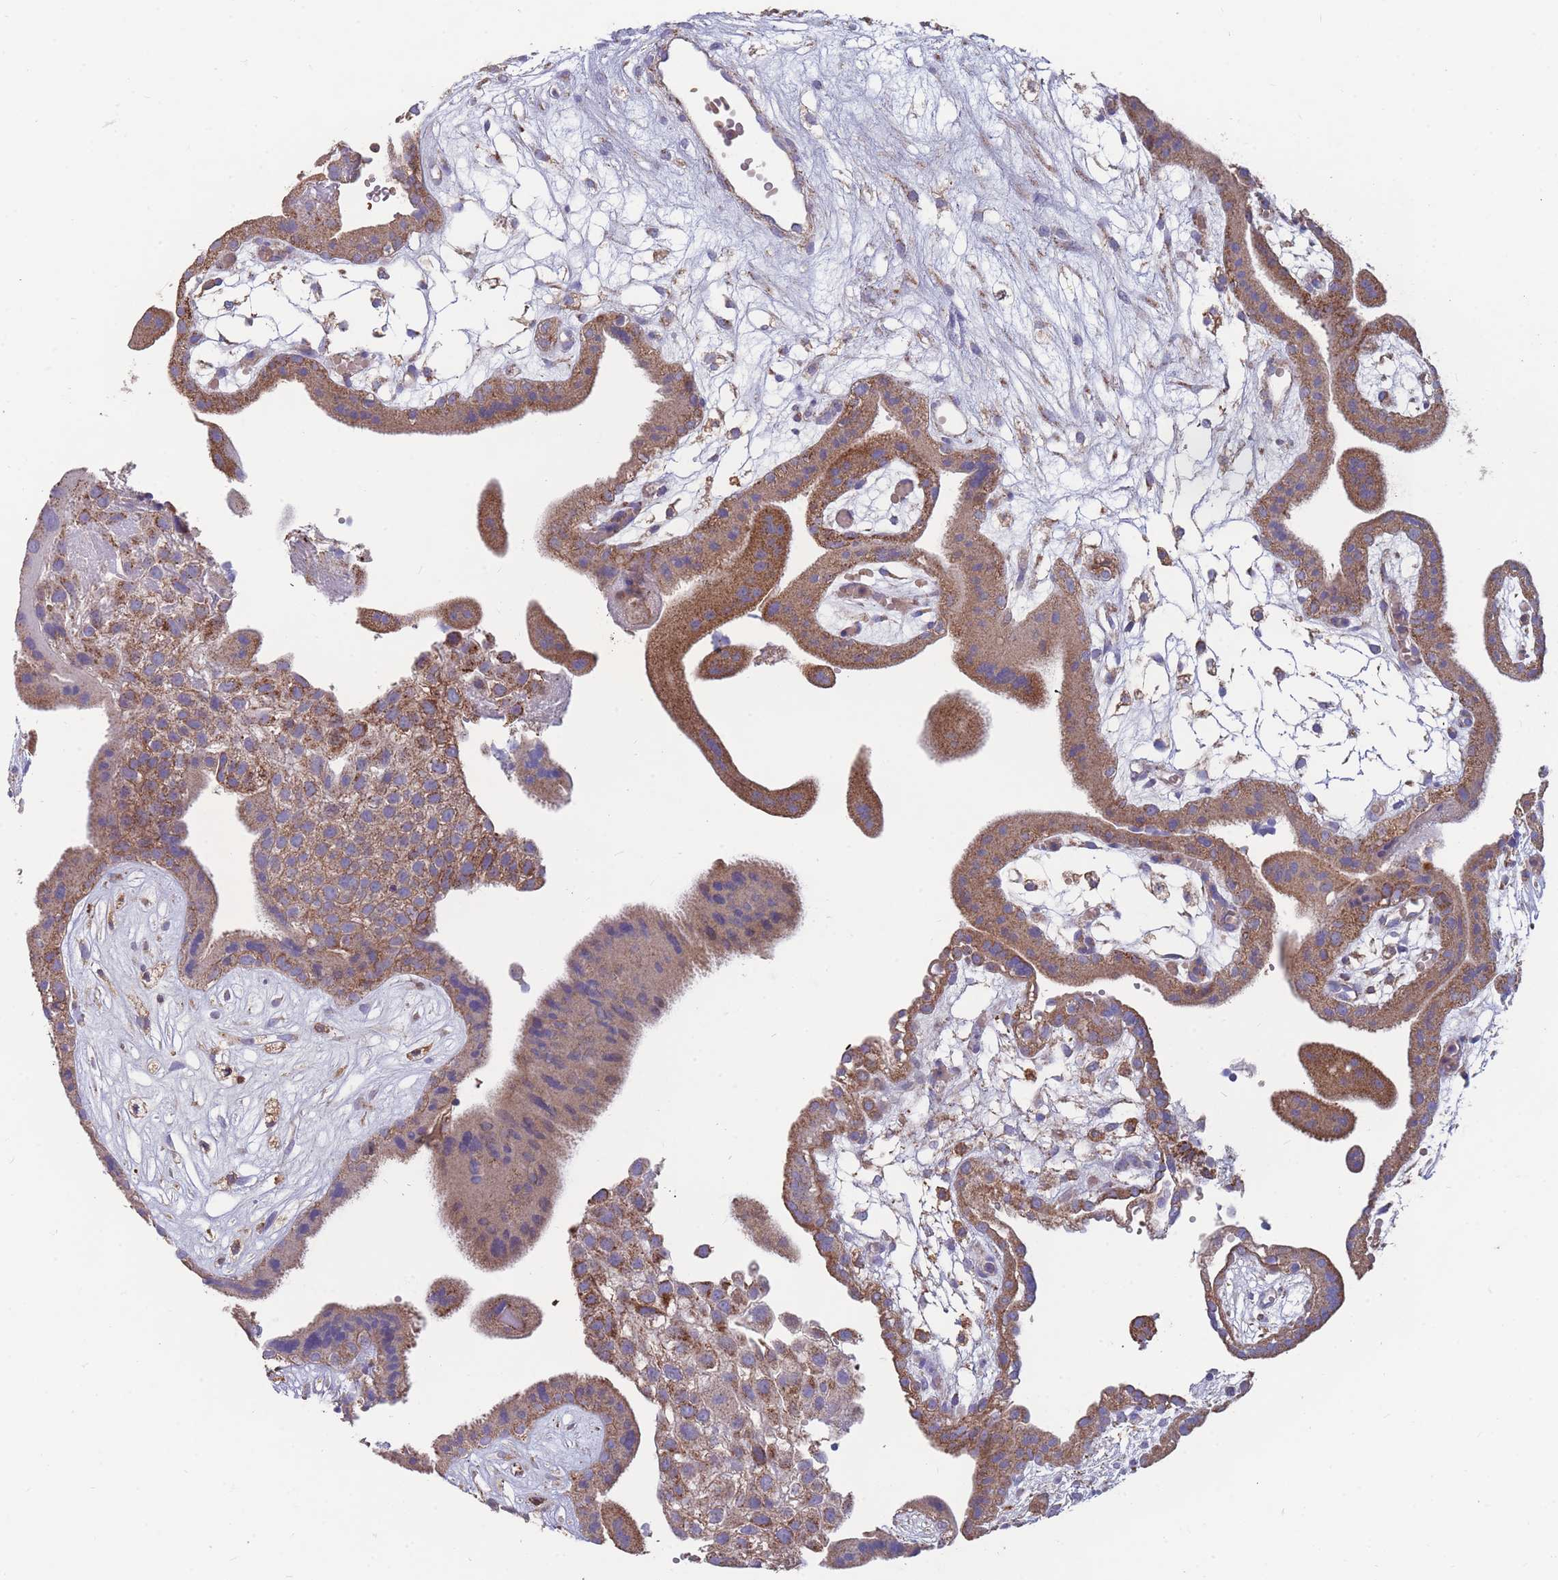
{"staining": {"intensity": "moderate", "quantity": "<25%", "location": "cytoplasmic/membranous"}, "tissue": "placenta", "cell_type": "Decidual cells", "image_type": "normal", "snomed": [{"axis": "morphology", "description": "Normal tissue, NOS"}, {"axis": "topography", "description": "Placenta"}], "caption": "IHC micrograph of benign placenta stained for a protein (brown), which exhibits low levels of moderate cytoplasmic/membranous expression in approximately <25% of decidual cells.", "gene": "CD33", "patient": {"sex": "female", "age": 18}}